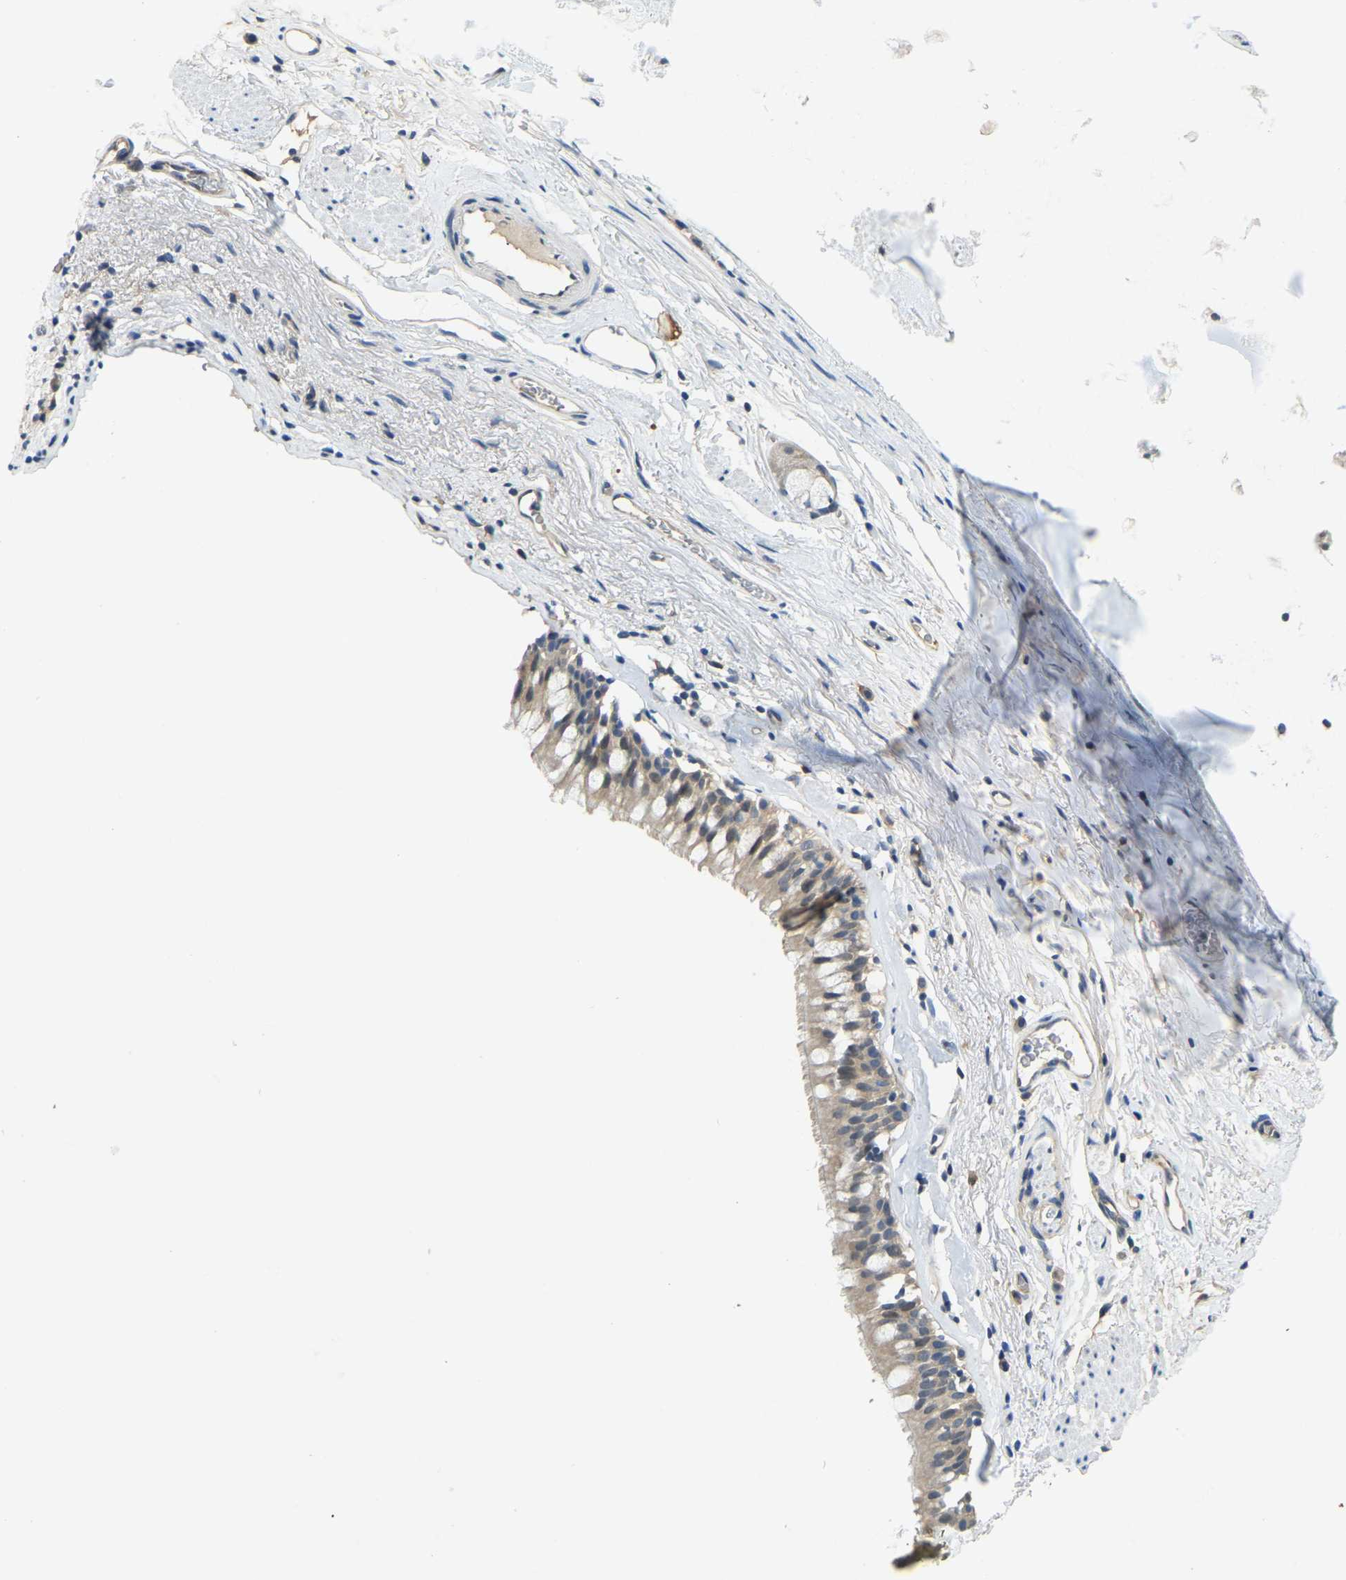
{"staining": {"intensity": "weak", "quantity": "<25%", "location": "cytoplasmic/membranous"}, "tissue": "bronchus", "cell_type": "Respiratory epithelial cells", "image_type": "normal", "snomed": [{"axis": "morphology", "description": "Normal tissue, NOS"}, {"axis": "topography", "description": "Cartilage tissue"}, {"axis": "topography", "description": "Bronchus"}], "caption": "High magnification brightfield microscopy of unremarkable bronchus stained with DAB (brown) and counterstained with hematoxylin (blue): respiratory epithelial cells show no significant expression. (Stains: DAB (3,3'-diaminobenzidine) IHC with hematoxylin counter stain, Microscopy: brightfield microscopy at high magnification).", "gene": "AHNAK", "patient": {"sex": "female", "age": 53}}